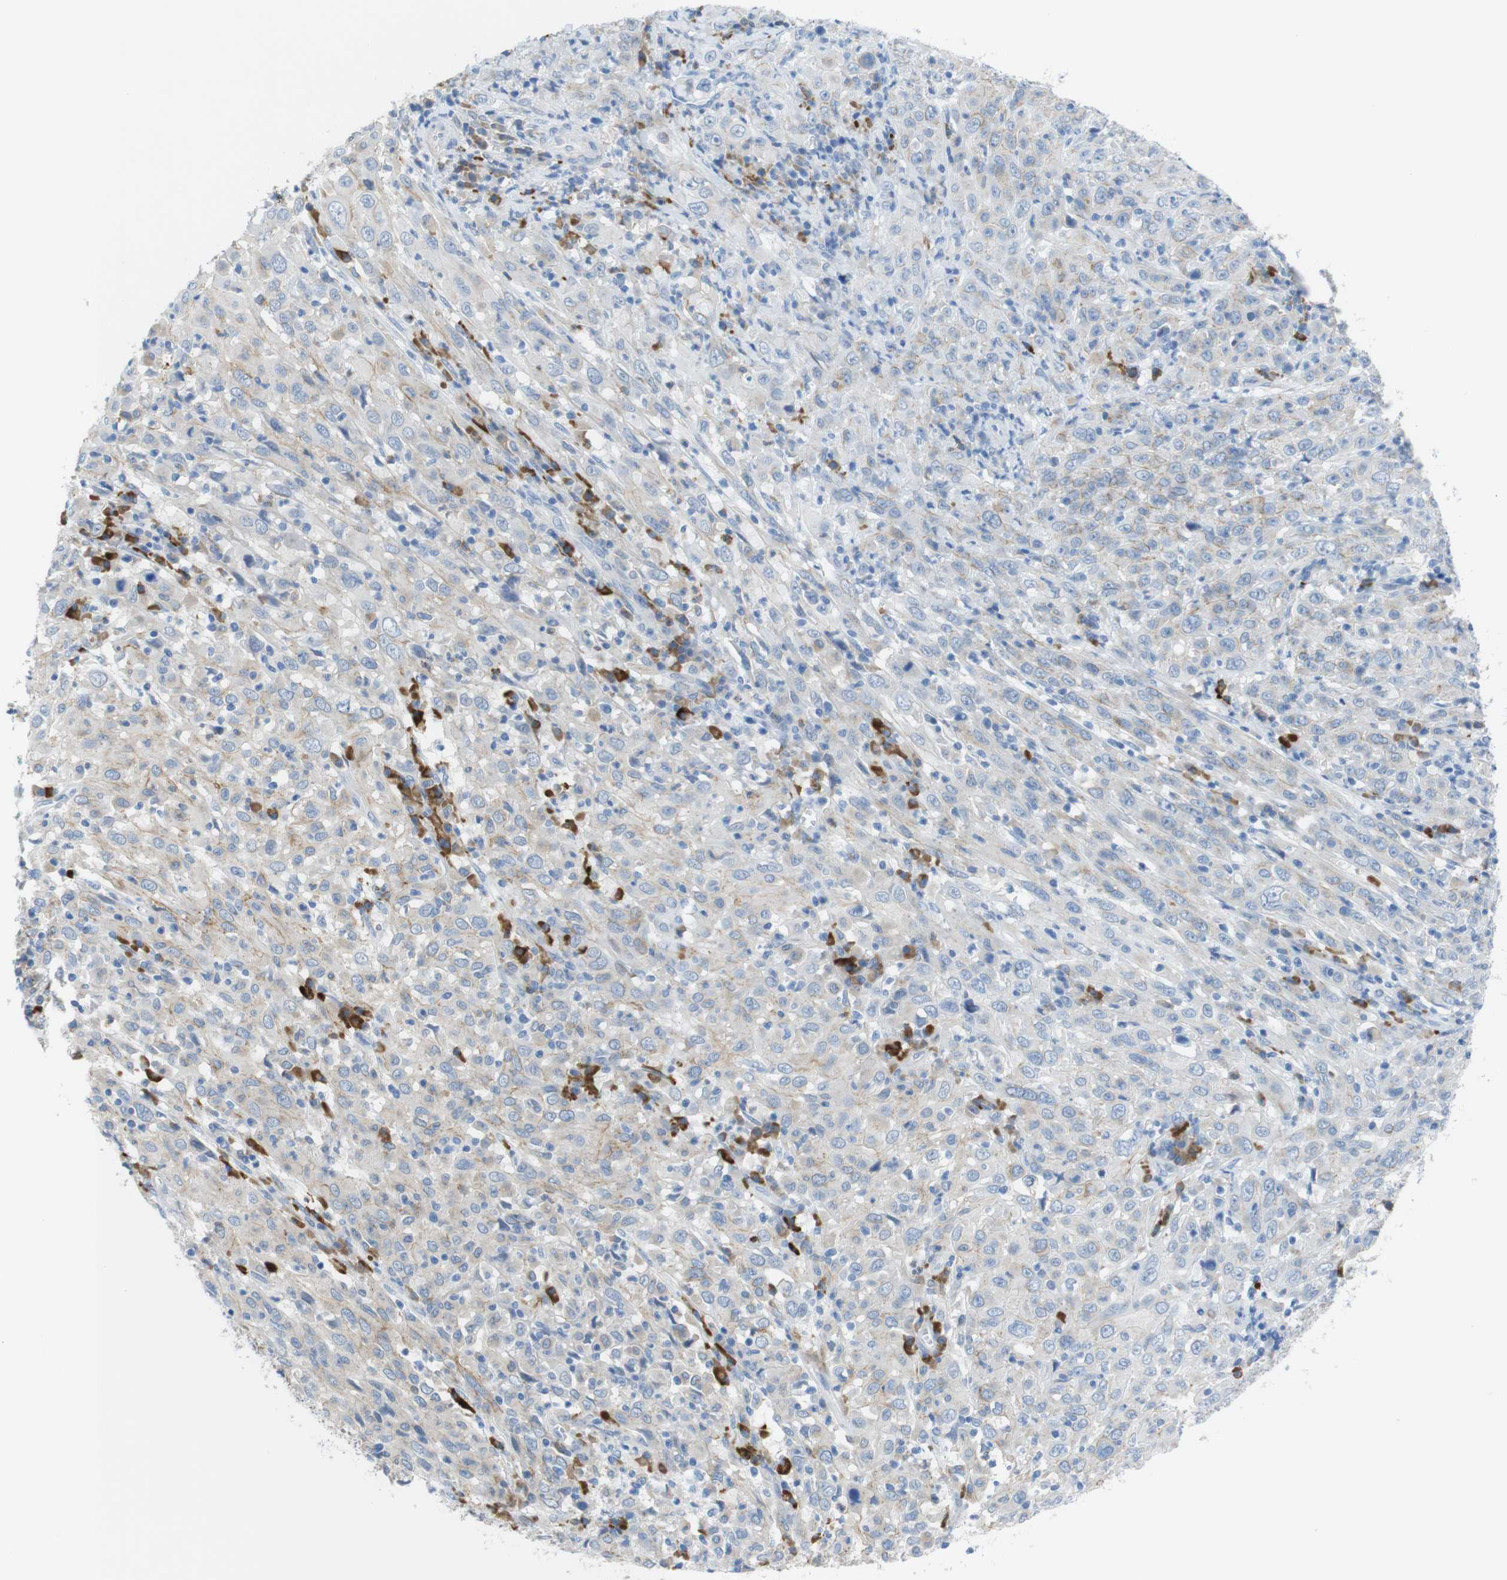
{"staining": {"intensity": "weak", "quantity": "25%-75%", "location": "cytoplasmic/membranous"}, "tissue": "cervical cancer", "cell_type": "Tumor cells", "image_type": "cancer", "snomed": [{"axis": "morphology", "description": "Squamous cell carcinoma, NOS"}, {"axis": "topography", "description": "Cervix"}], "caption": "Cervical squamous cell carcinoma was stained to show a protein in brown. There is low levels of weak cytoplasmic/membranous expression in approximately 25%-75% of tumor cells.", "gene": "CLMN", "patient": {"sex": "female", "age": 46}}